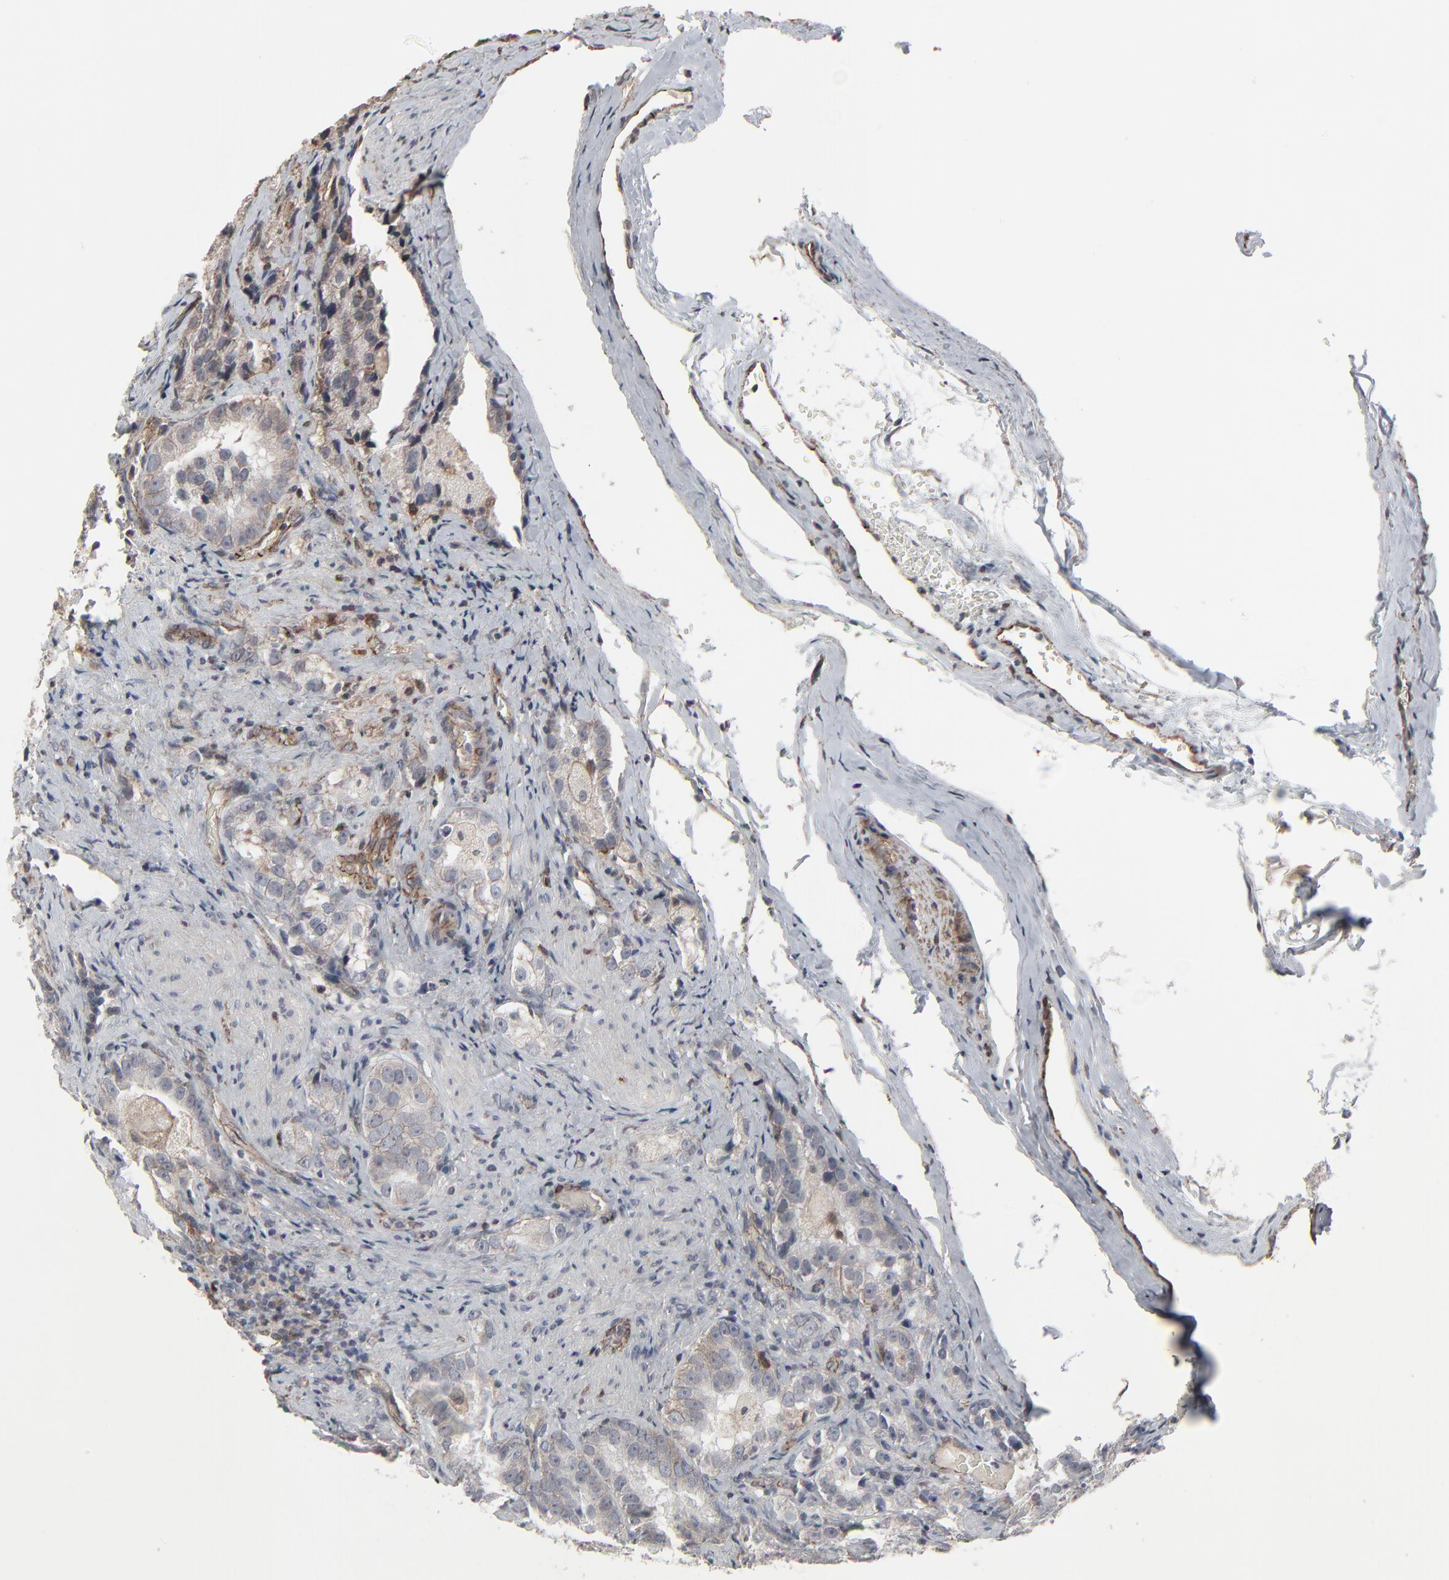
{"staining": {"intensity": "weak", "quantity": "25%-75%", "location": "cytoplasmic/membranous"}, "tissue": "prostate cancer", "cell_type": "Tumor cells", "image_type": "cancer", "snomed": [{"axis": "morphology", "description": "Adenocarcinoma, High grade"}, {"axis": "topography", "description": "Prostate"}], "caption": "Brown immunohistochemical staining in human prostate cancer (adenocarcinoma (high-grade)) displays weak cytoplasmic/membranous positivity in about 25%-75% of tumor cells. The protein is shown in brown color, while the nuclei are stained blue.", "gene": "CTNND1", "patient": {"sex": "male", "age": 63}}